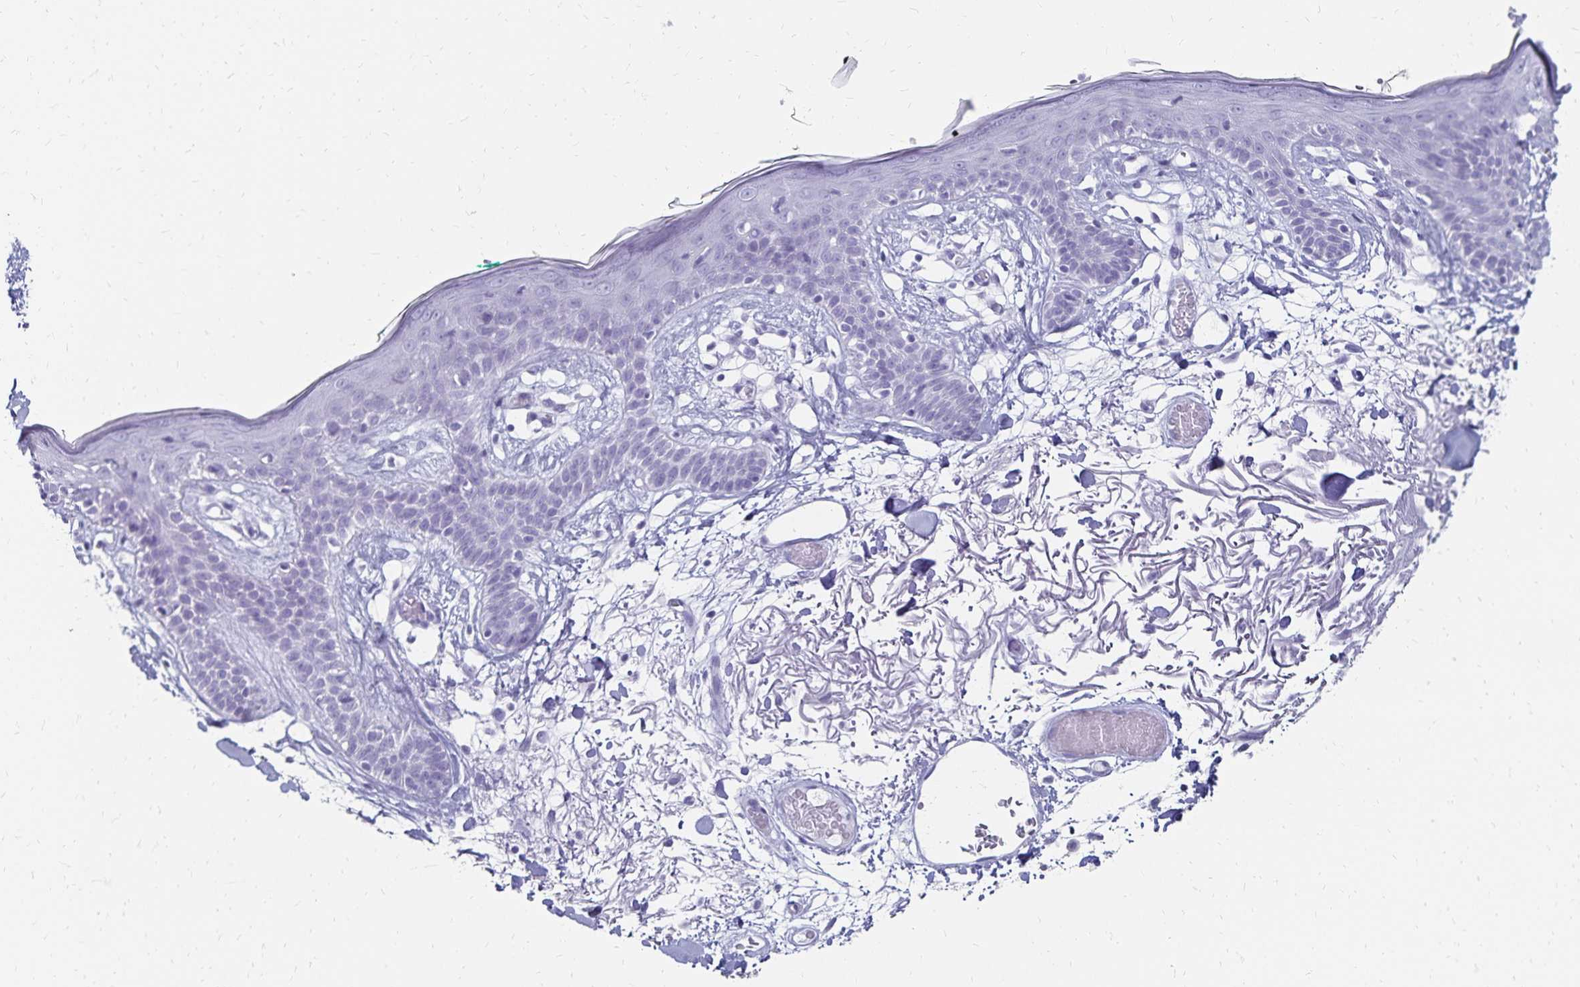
{"staining": {"intensity": "negative", "quantity": "none", "location": "none"}, "tissue": "skin", "cell_type": "Fibroblasts", "image_type": "normal", "snomed": [{"axis": "morphology", "description": "Normal tissue, NOS"}, {"axis": "topography", "description": "Skin"}], "caption": "This is a micrograph of IHC staining of benign skin, which shows no staining in fibroblasts.", "gene": "GIP", "patient": {"sex": "male", "age": 79}}